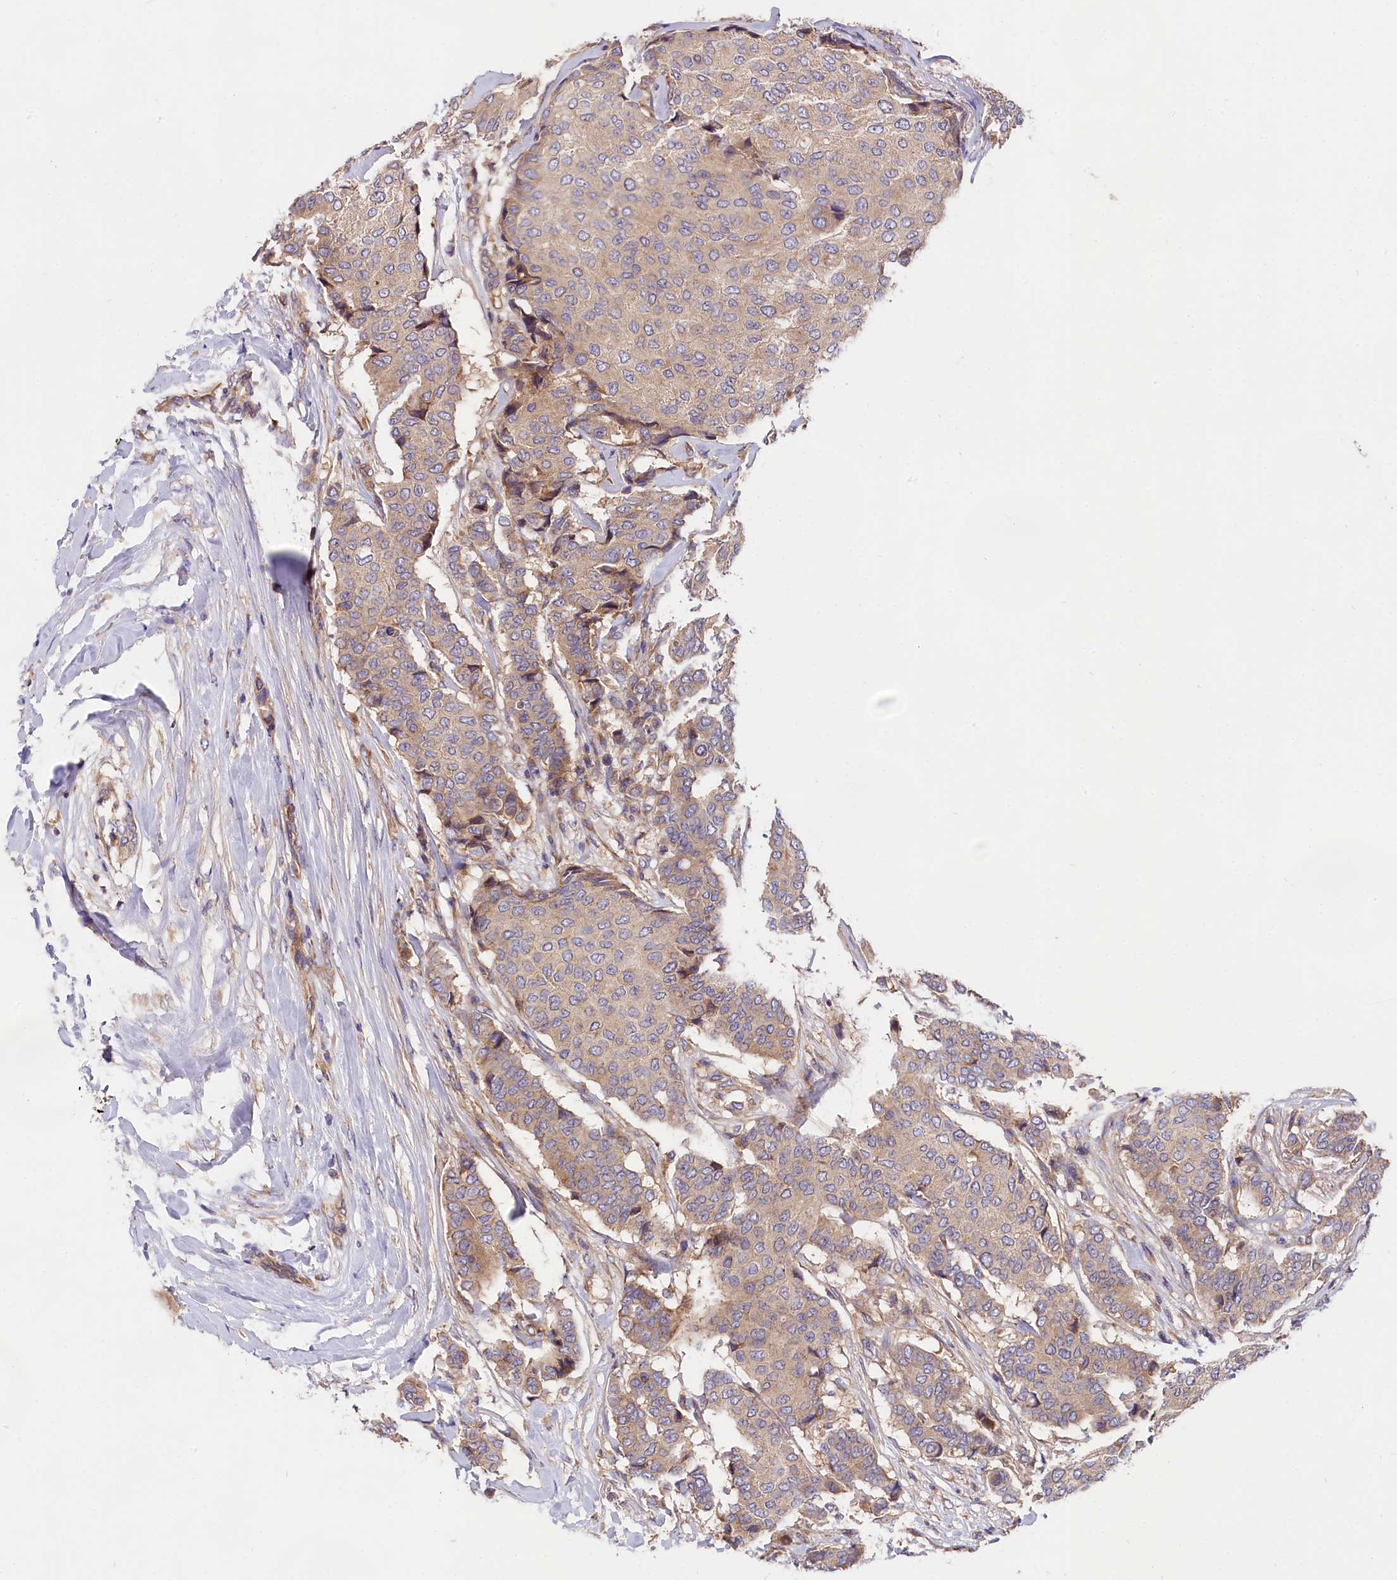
{"staining": {"intensity": "moderate", "quantity": "<25%", "location": "cytoplasmic/membranous"}, "tissue": "breast cancer", "cell_type": "Tumor cells", "image_type": "cancer", "snomed": [{"axis": "morphology", "description": "Duct carcinoma"}, {"axis": "topography", "description": "Breast"}], "caption": "Immunohistochemical staining of breast infiltrating ductal carcinoma shows low levels of moderate cytoplasmic/membranous protein positivity in about <25% of tumor cells. The protein of interest is stained brown, and the nuclei are stained in blue (DAB (3,3'-diaminobenzidine) IHC with brightfield microscopy, high magnification).", "gene": "SPG11", "patient": {"sex": "female", "age": 75}}